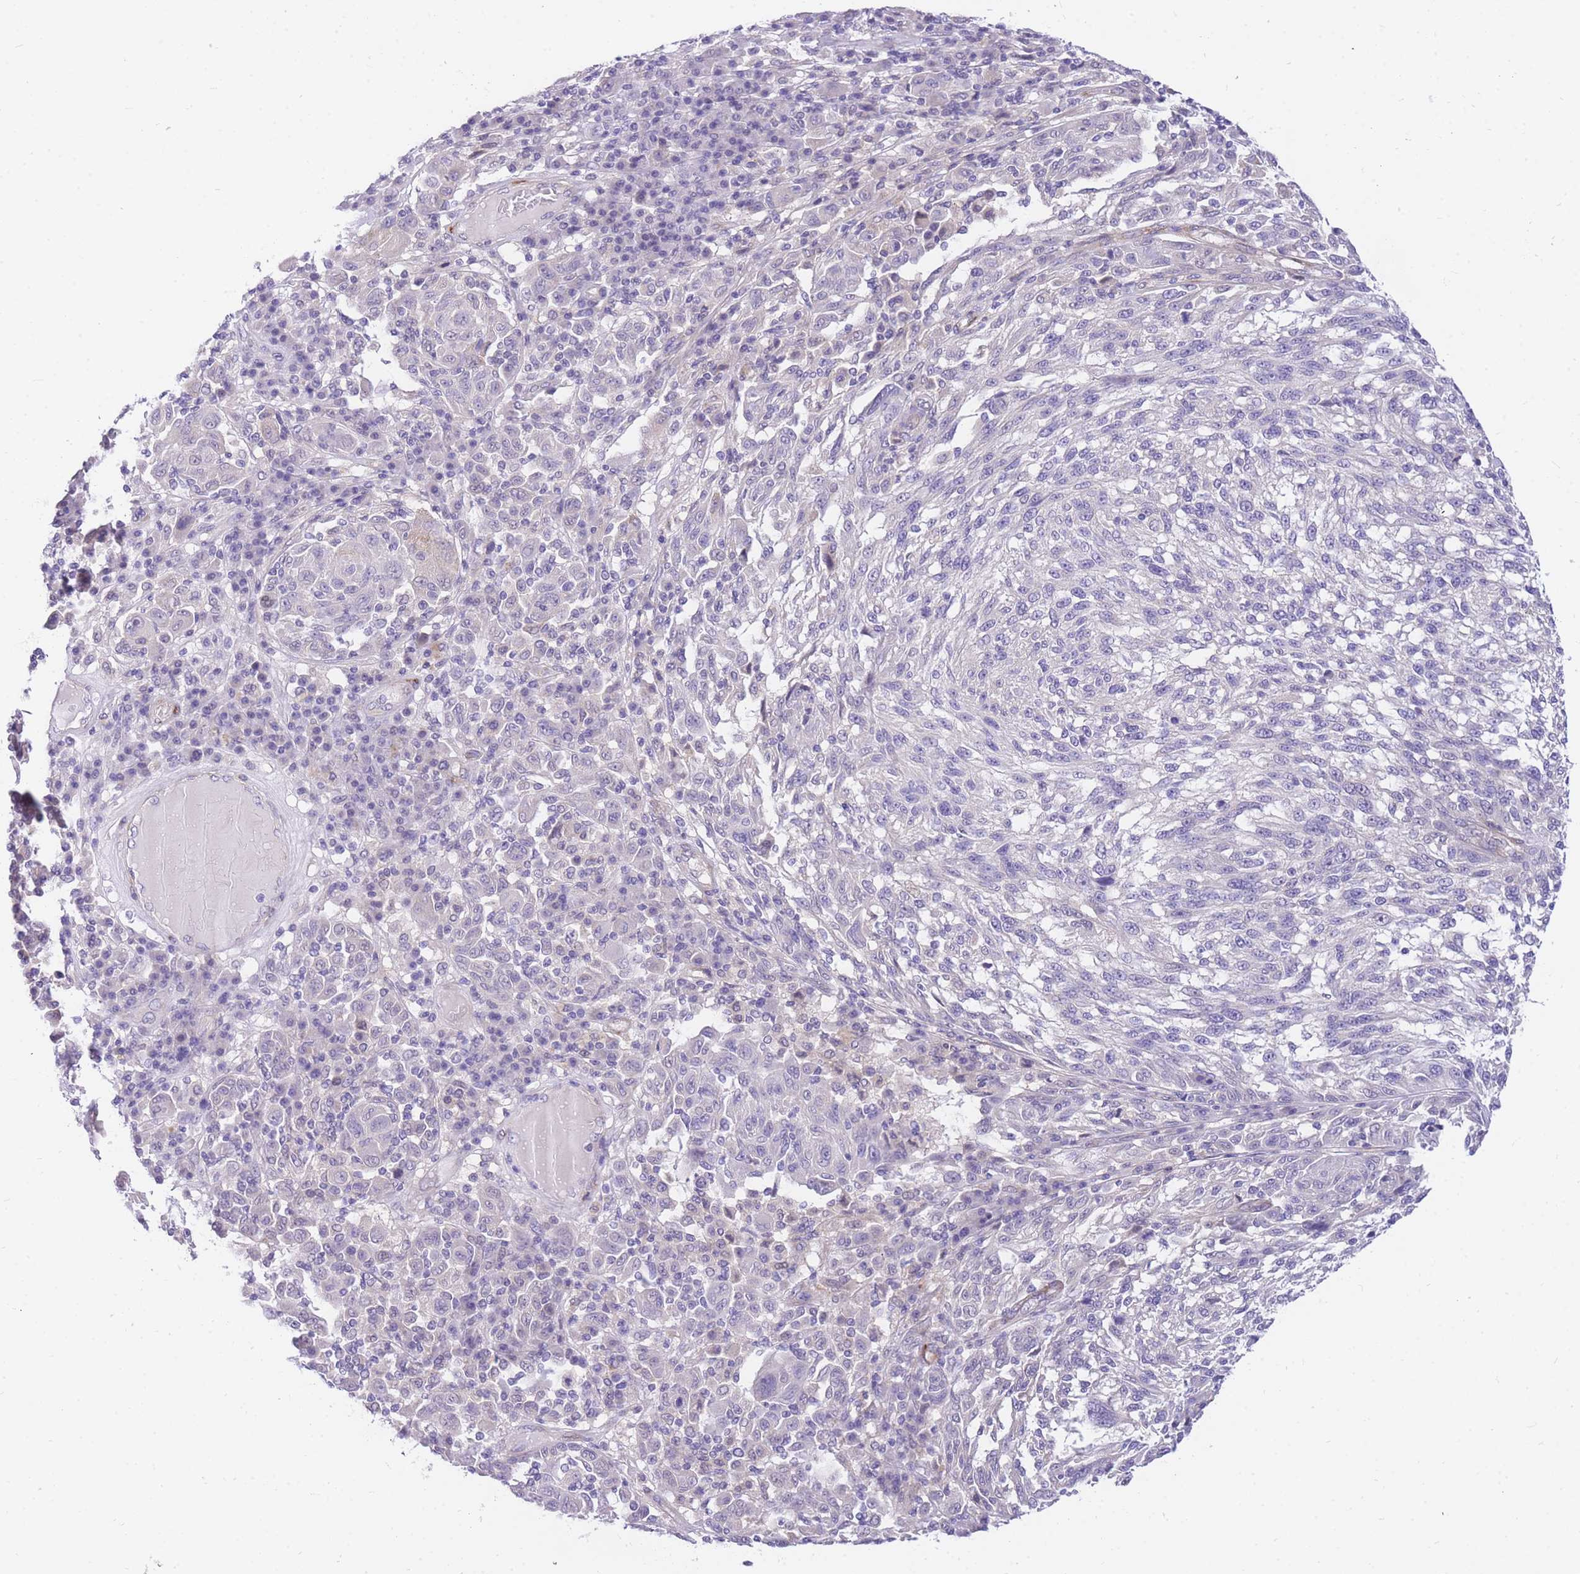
{"staining": {"intensity": "negative", "quantity": "none", "location": "none"}, "tissue": "melanoma", "cell_type": "Tumor cells", "image_type": "cancer", "snomed": [{"axis": "morphology", "description": "Malignant melanoma, NOS"}, {"axis": "topography", "description": "Skin"}], "caption": "Immunohistochemistry (IHC) micrograph of neoplastic tissue: malignant melanoma stained with DAB (3,3'-diaminobenzidine) exhibits no significant protein expression in tumor cells. The staining is performed using DAB brown chromogen with nuclei counter-stained in using hematoxylin.", "gene": "S100PBP", "patient": {"sex": "male", "age": 53}}